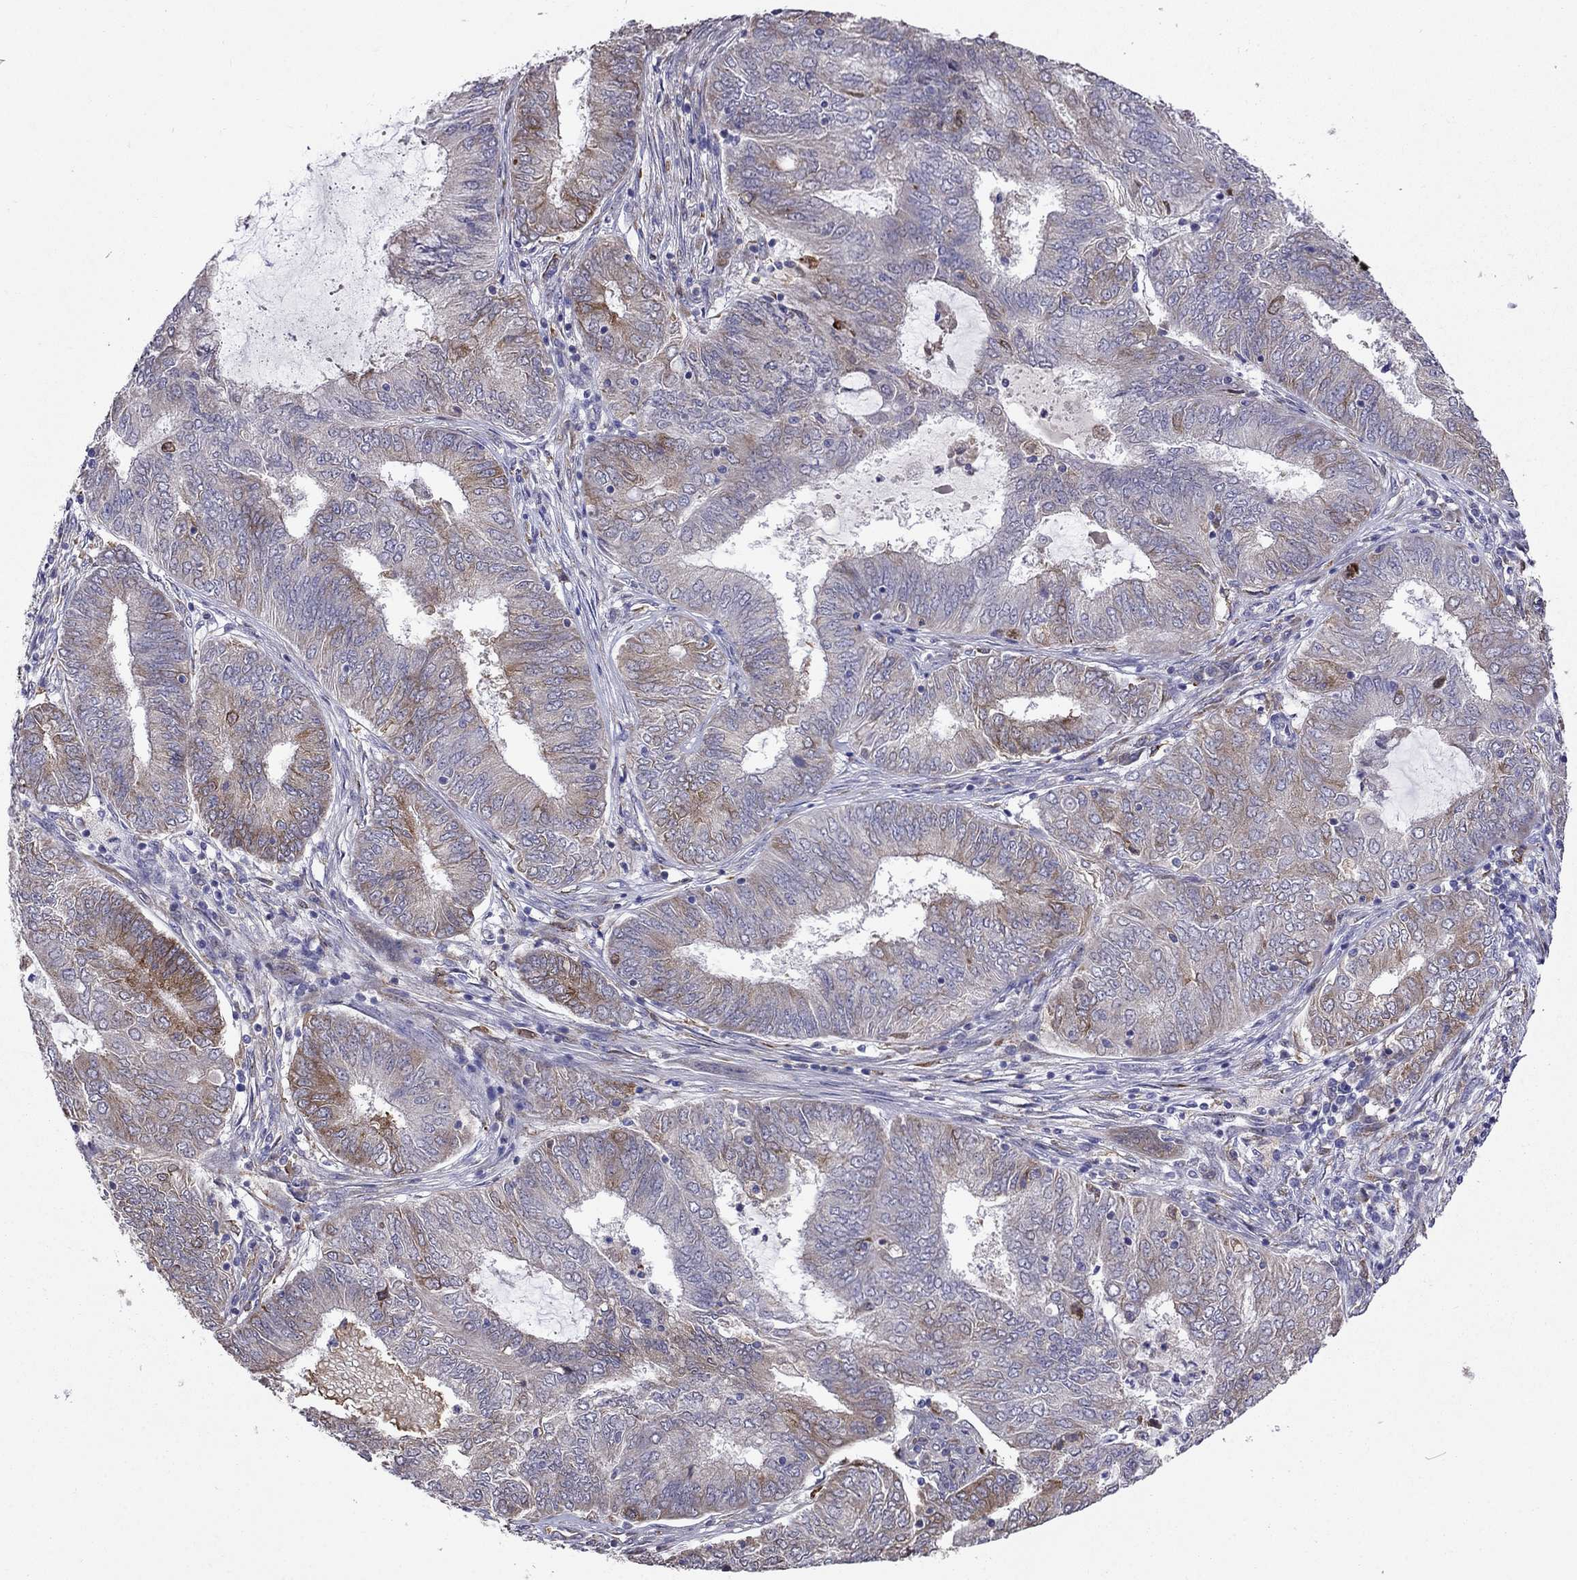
{"staining": {"intensity": "strong", "quantity": "<25%", "location": "cytoplasmic/membranous"}, "tissue": "endometrial cancer", "cell_type": "Tumor cells", "image_type": "cancer", "snomed": [{"axis": "morphology", "description": "Adenocarcinoma, NOS"}, {"axis": "topography", "description": "Endometrium"}], "caption": "Protein analysis of endometrial adenocarcinoma tissue shows strong cytoplasmic/membranous staining in about <25% of tumor cells.", "gene": "ADAM28", "patient": {"sex": "female", "age": 62}}